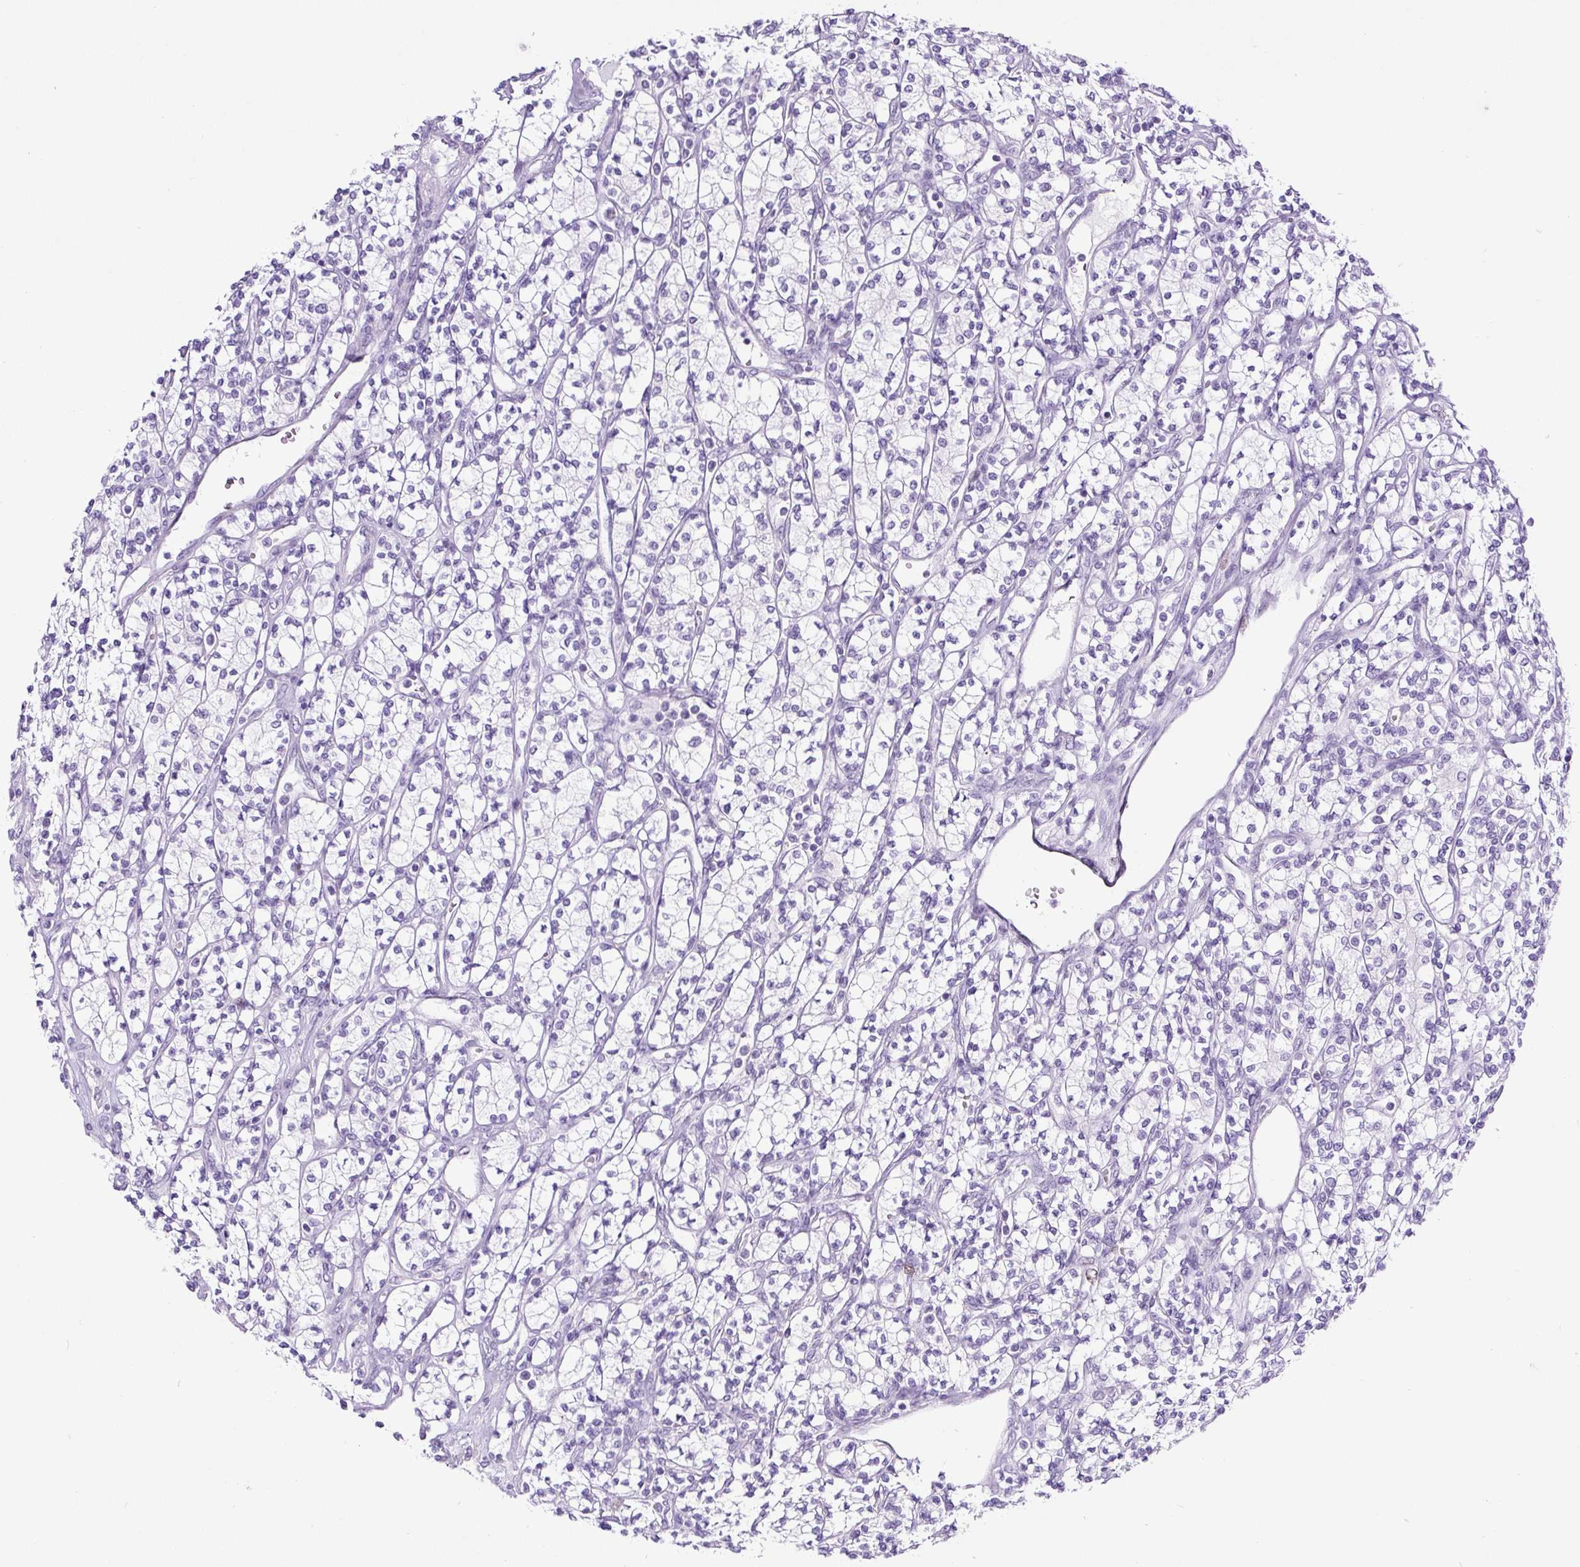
{"staining": {"intensity": "negative", "quantity": "none", "location": "none"}, "tissue": "renal cancer", "cell_type": "Tumor cells", "image_type": "cancer", "snomed": [{"axis": "morphology", "description": "Adenocarcinoma, NOS"}, {"axis": "topography", "description": "Kidney"}], "caption": "Renal cancer (adenocarcinoma) was stained to show a protein in brown. There is no significant positivity in tumor cells.", "gene": "RACGAP1", "patient": {"sex": "male", "age": 77}}